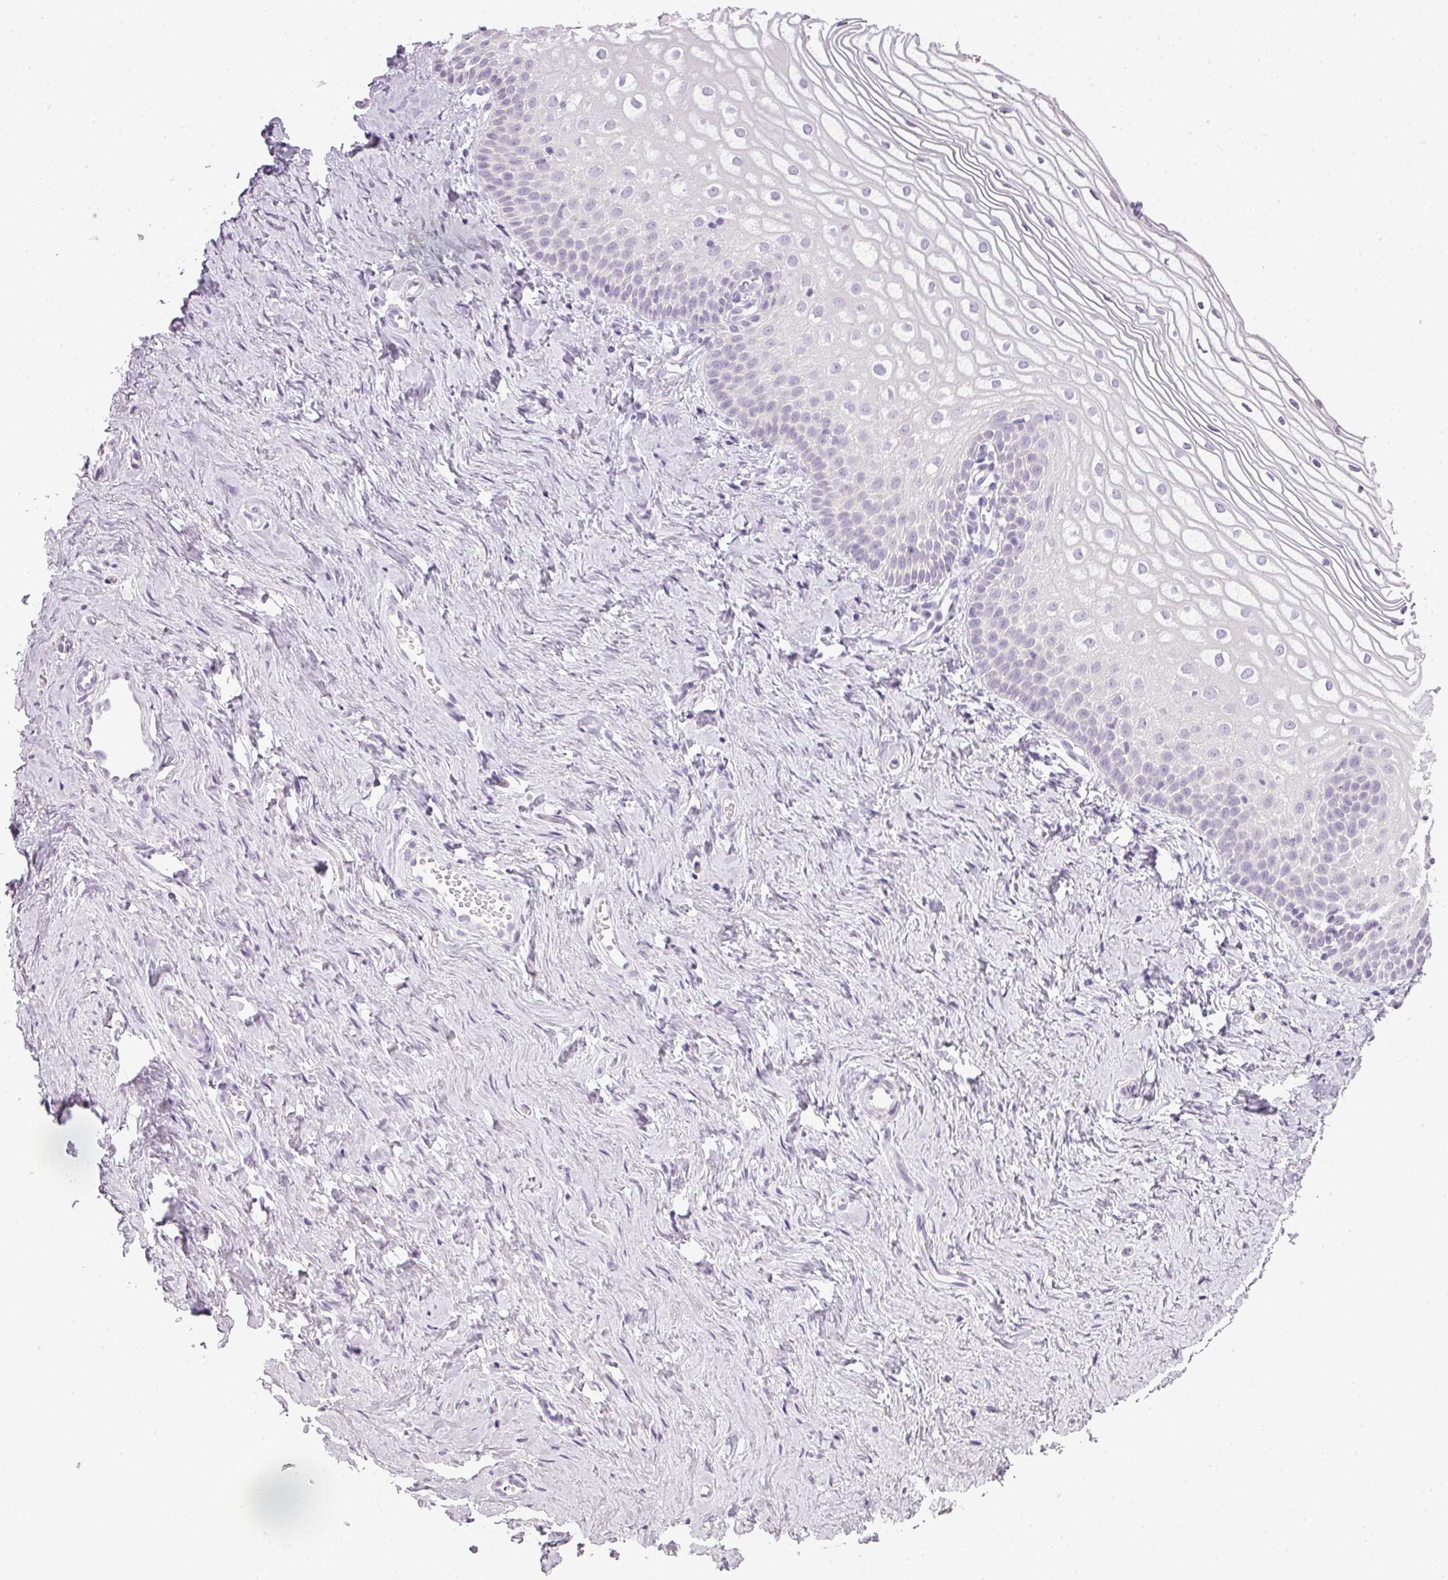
{"staining": {"intensity": "negative", "quantity": "none", "location": "none"}, "tissue": "vagina", "cell_type": "Squamous epithelial cells", "image_type": "normal", "snomed": [{"axis": "morphology", "description": "Normal tissue, NOS"}, {"axis": "topography", "description": "Vagina"}], "caption": "Micrograph shows no significant protein positivity in squamous epithelial cells of unremarkable vagina. (DAB (3,3'-diaminobenzidine) immunohistochemistry visualized using brightfield microscopy, high magnification).", "gene": "RBMY1A1", "patient": {"sex": "female", "age": 56}}